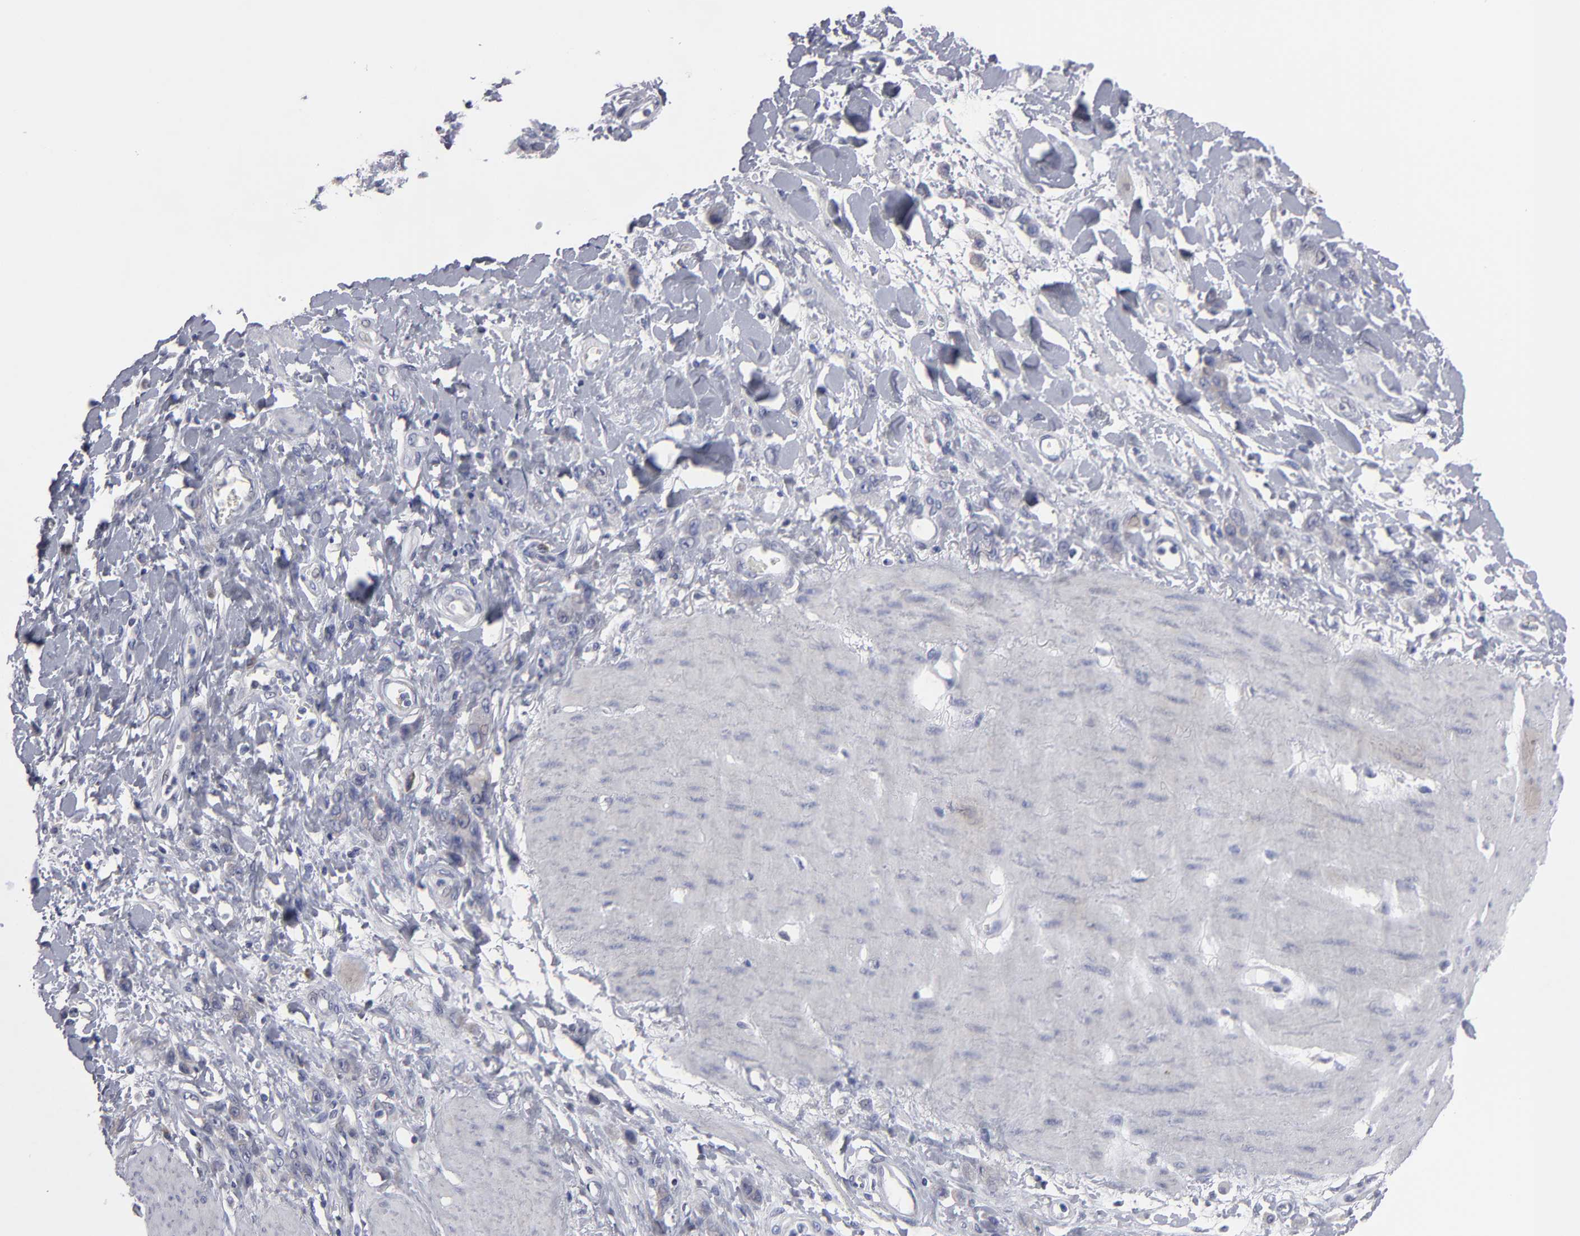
{"staining": {"intensity": "weak", "quantity": "<25%", "location": "cytoplasmic/membranous"}, "tissue": "stomach cancer", "cell_type": "Tumor cells", "image_type": "cancer", "snomed": [{"axis": "morphology", "description": "Normal tissue, NOS"}, {"axis": "morphology", "description": "Adenocarcinoma, NOS"}, {"axis": "topography", "description": "Stomach"}], "caption": "Stomach cancer (adenocarcinoma) was stained to show a protein in brown. There is no significant positivity in tumor cells.", "gene": "CCDC80", "patient": {"sex": "male", "age": 82}}